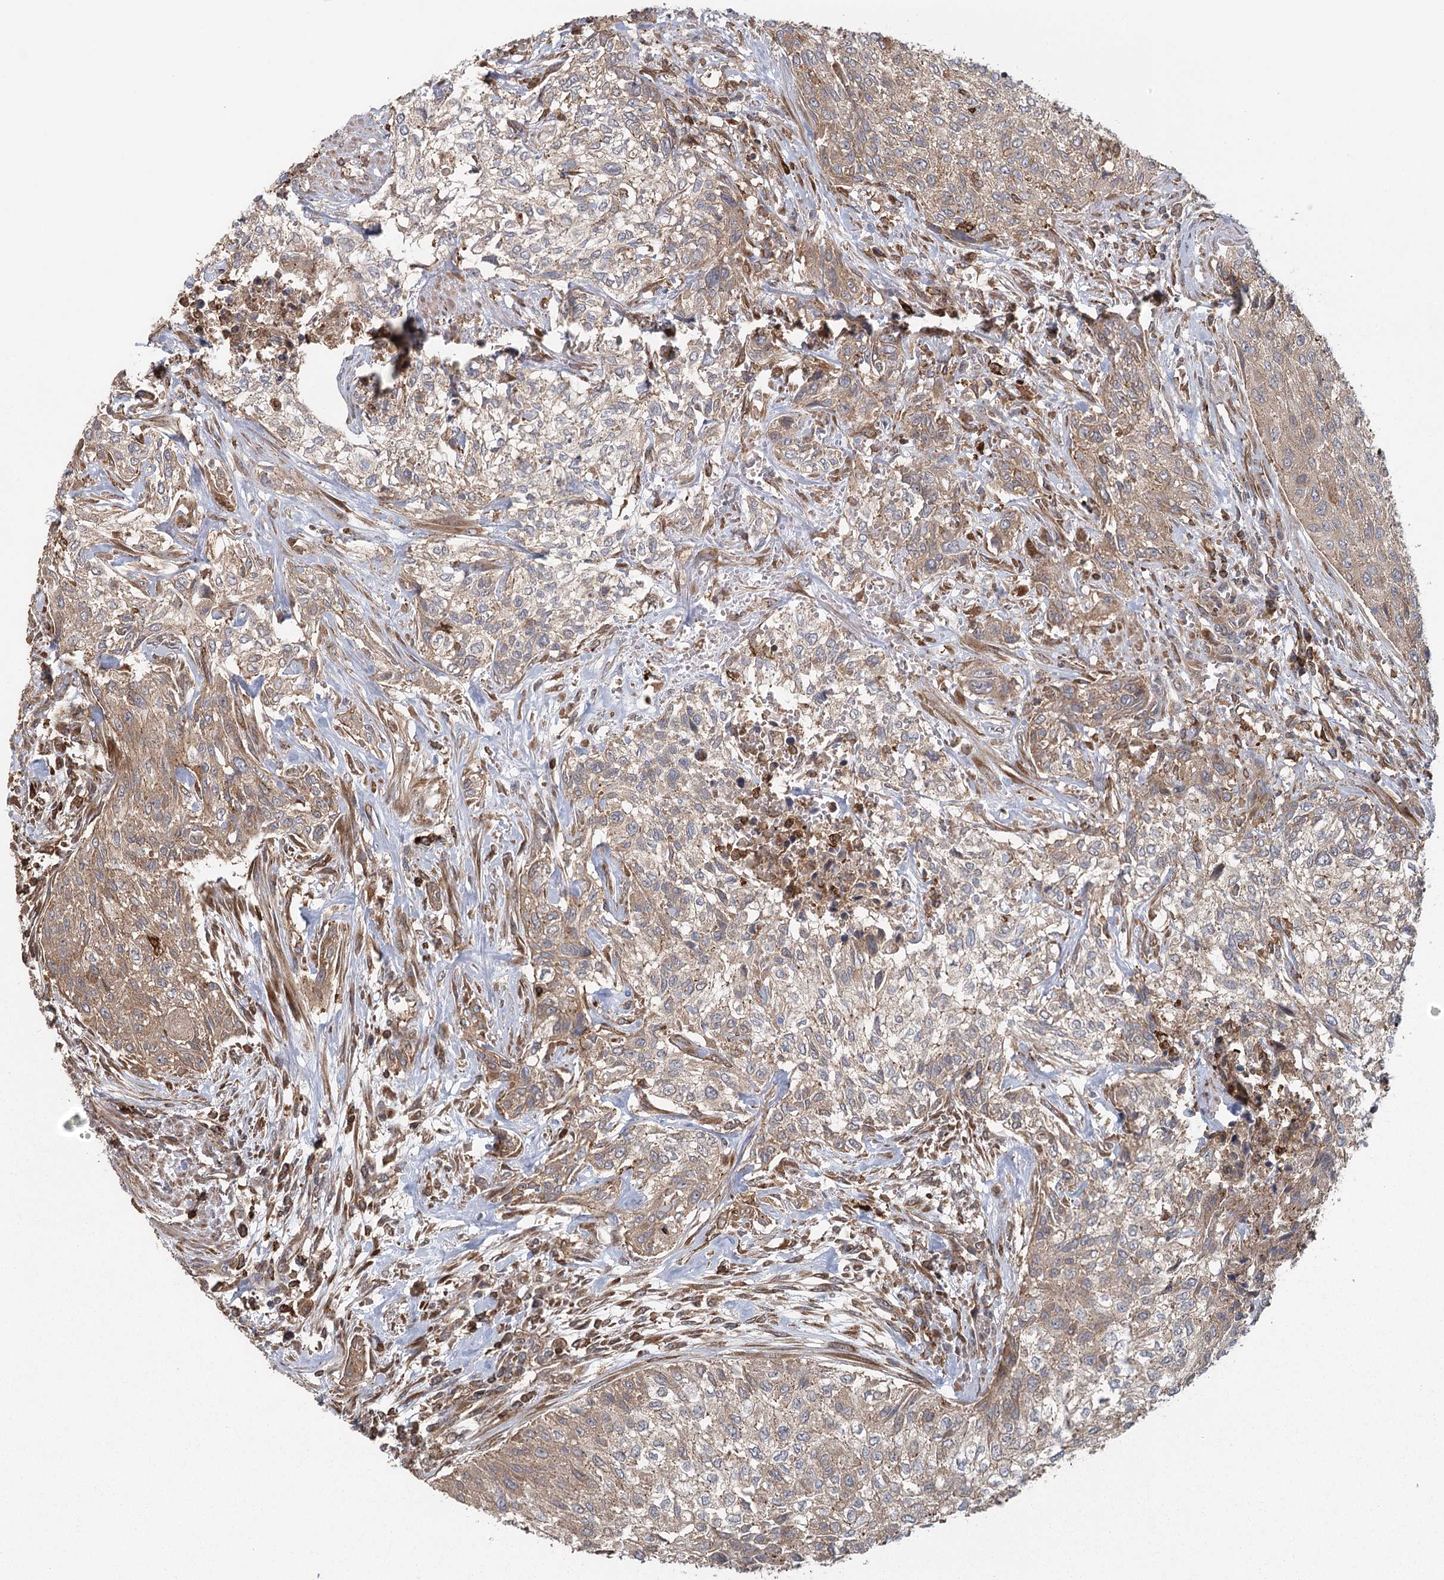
{"staining": {"intensity": "weak", "quantity": ">75%", "location": "cytoplasmic/membranous"}, "tissue": "urothelial cancer", "cell_type": "Tumor cells", "image_type": "cancer", "snomed": [{"axis": "morphology", "description": "Normal tissue, NOS"}, {"axis": "morphology", "description": "Urothelial carcinoma, NOS"}, {"axis": "topography", "description": "Urinary bladder"}, {"axis": "topography", "description": "Peripheral nerve tissue"}], "caption": "Immunohistochemistry (IHC) histopathology image of neoplastic tissue: urothelial cancer stained using immunohistochemistry (IHC) demonstrates low levels of weak protein expression localized specifically in the cytoplasmic/membranous of tumor cells, appearing as a cytoplasmic/membranous brown color.", "gene": "PLEKHA7", "patient": {"sex": "male", "age": 35}}